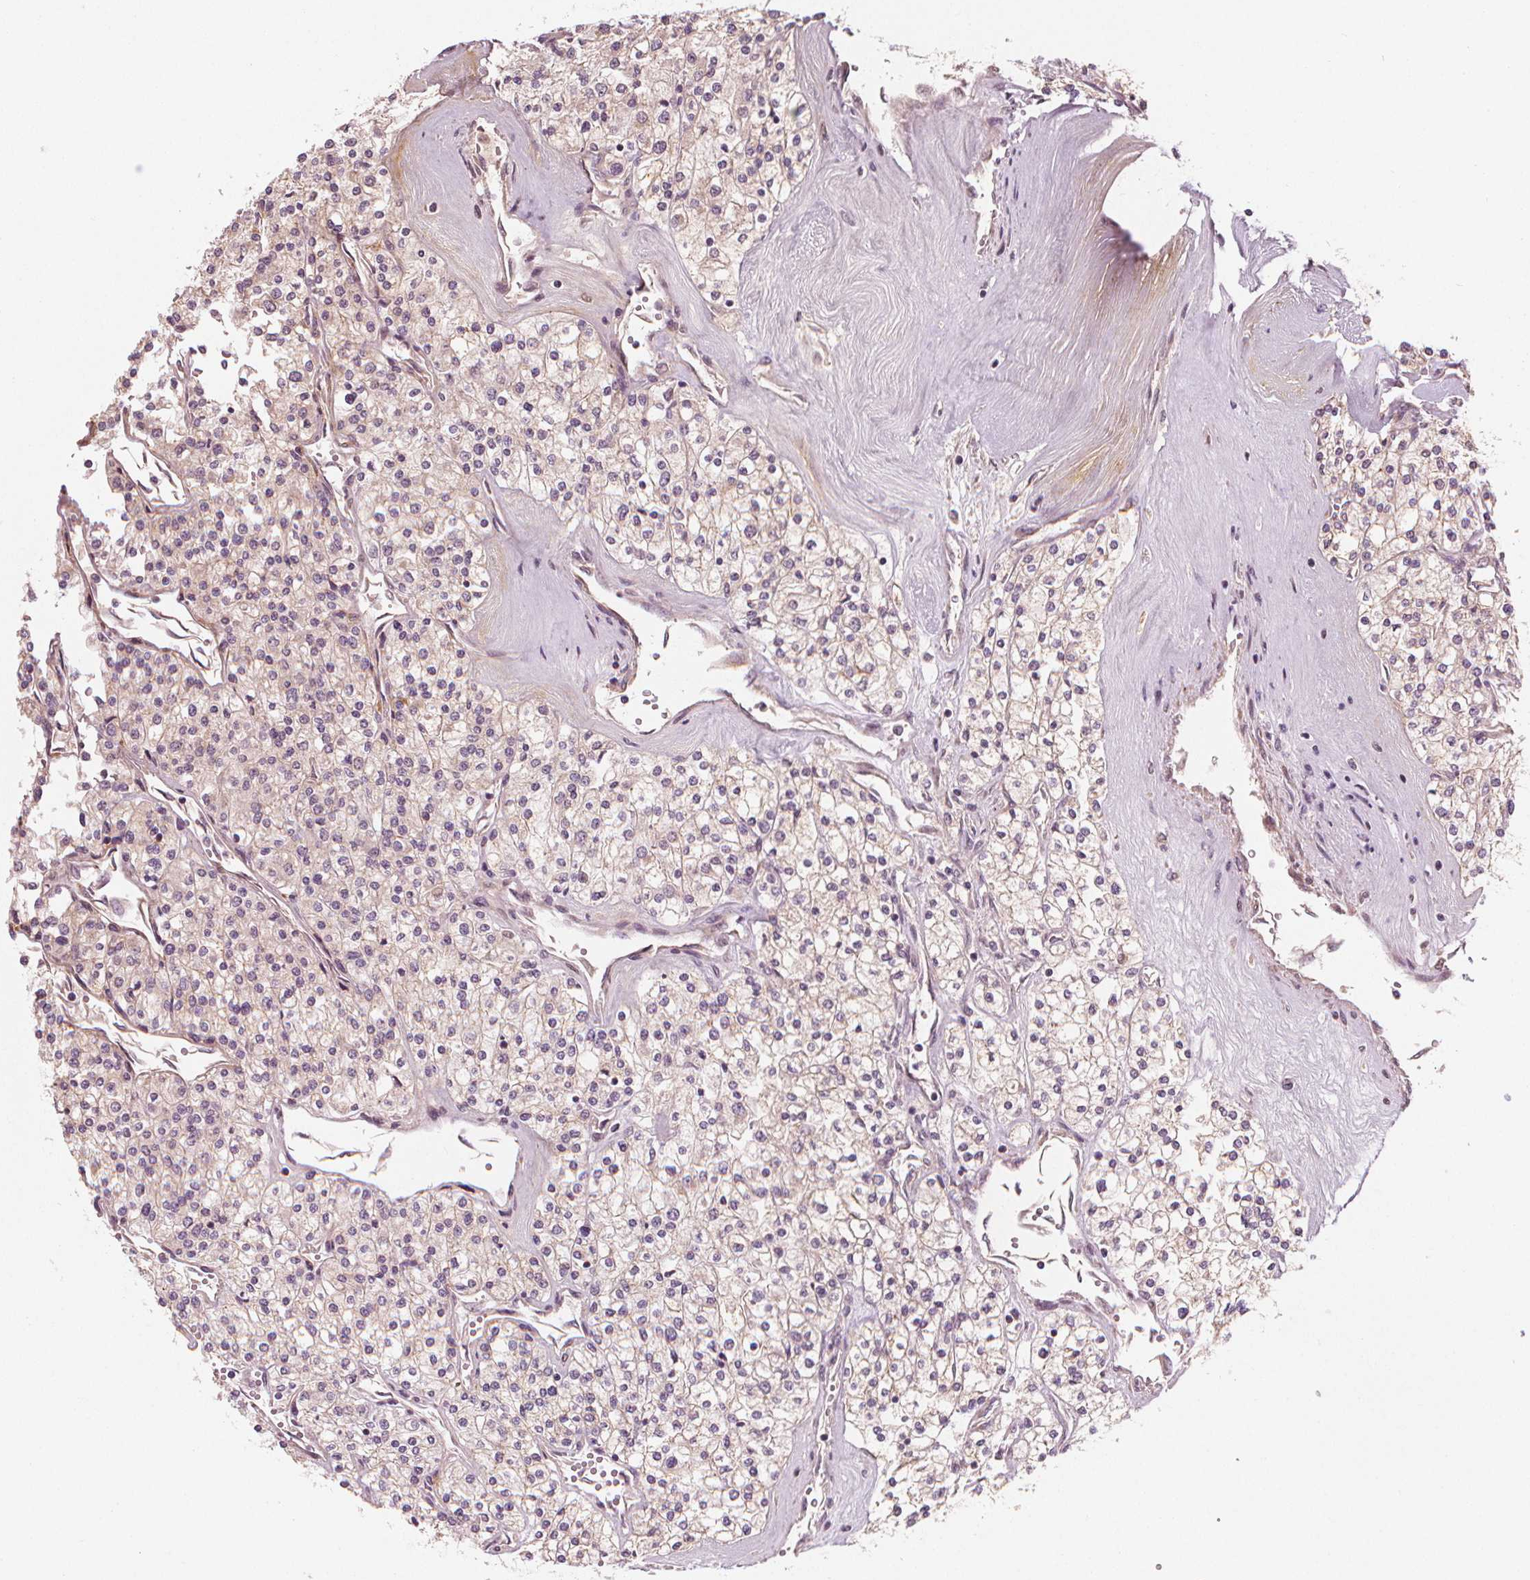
{"staining": {"intensity": "weak", "quantity": "25%-75%", "location": "cytoplasmic/membranous"}, "tissue": "renal cancer", "cell_type": "Tumor cells", "image_type": "cancer", "snomed": [{"axis": "morphology", "description": "Adenocarcinoma, NOS"}, {"axis": "topography", "description": "Kidney"}], "caption": "A brown stain labels weak cytoplasmic/membranous positivity of a protein in renal adenocarcinoma tumor cells.", "gene": "CLBA1", "patient": {"sex": "male", "age": 80}}